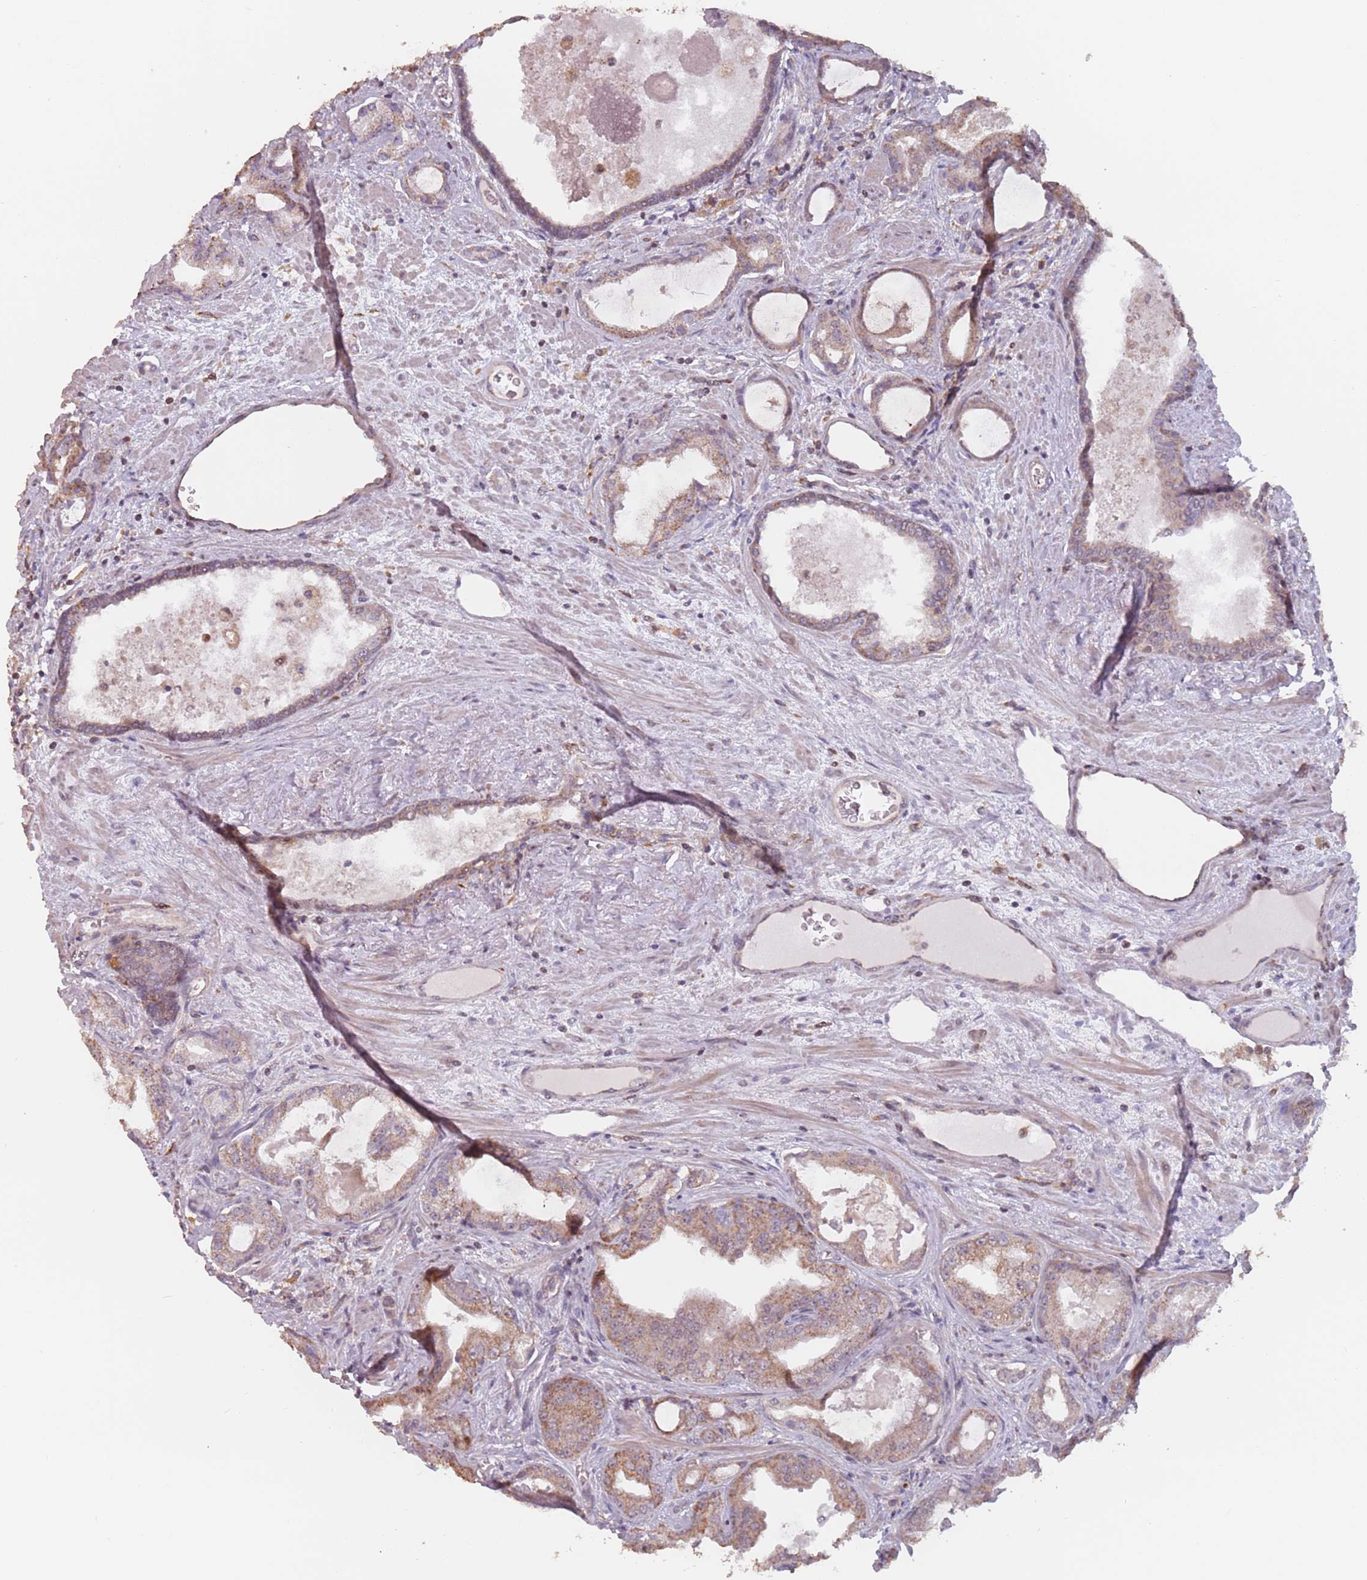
{"staining": {"intensity": "moderate", "quantity": ">75%", "location": "cytoplasmic/membranous"}, "tissue": "prostate cancer", "cell_type": "Tumor cells", "image_type": "cancer", "snomed": [{"axis": "morphology", "description": "Adenocarcinoma, High grade"}, {"axis": "topography", "description": "Prostate"}], "caption": "Immunohistochemistry (IHC) micrograph of human high-grade adenocarcinoma (prostate) stained for a protein (brown), which shows medium levels of moderate cytoplasmic/membranous expression in approximately >75% of tumor cells.", "gene": "VPS52", "patient": {"sex": "male", "age": 68}}